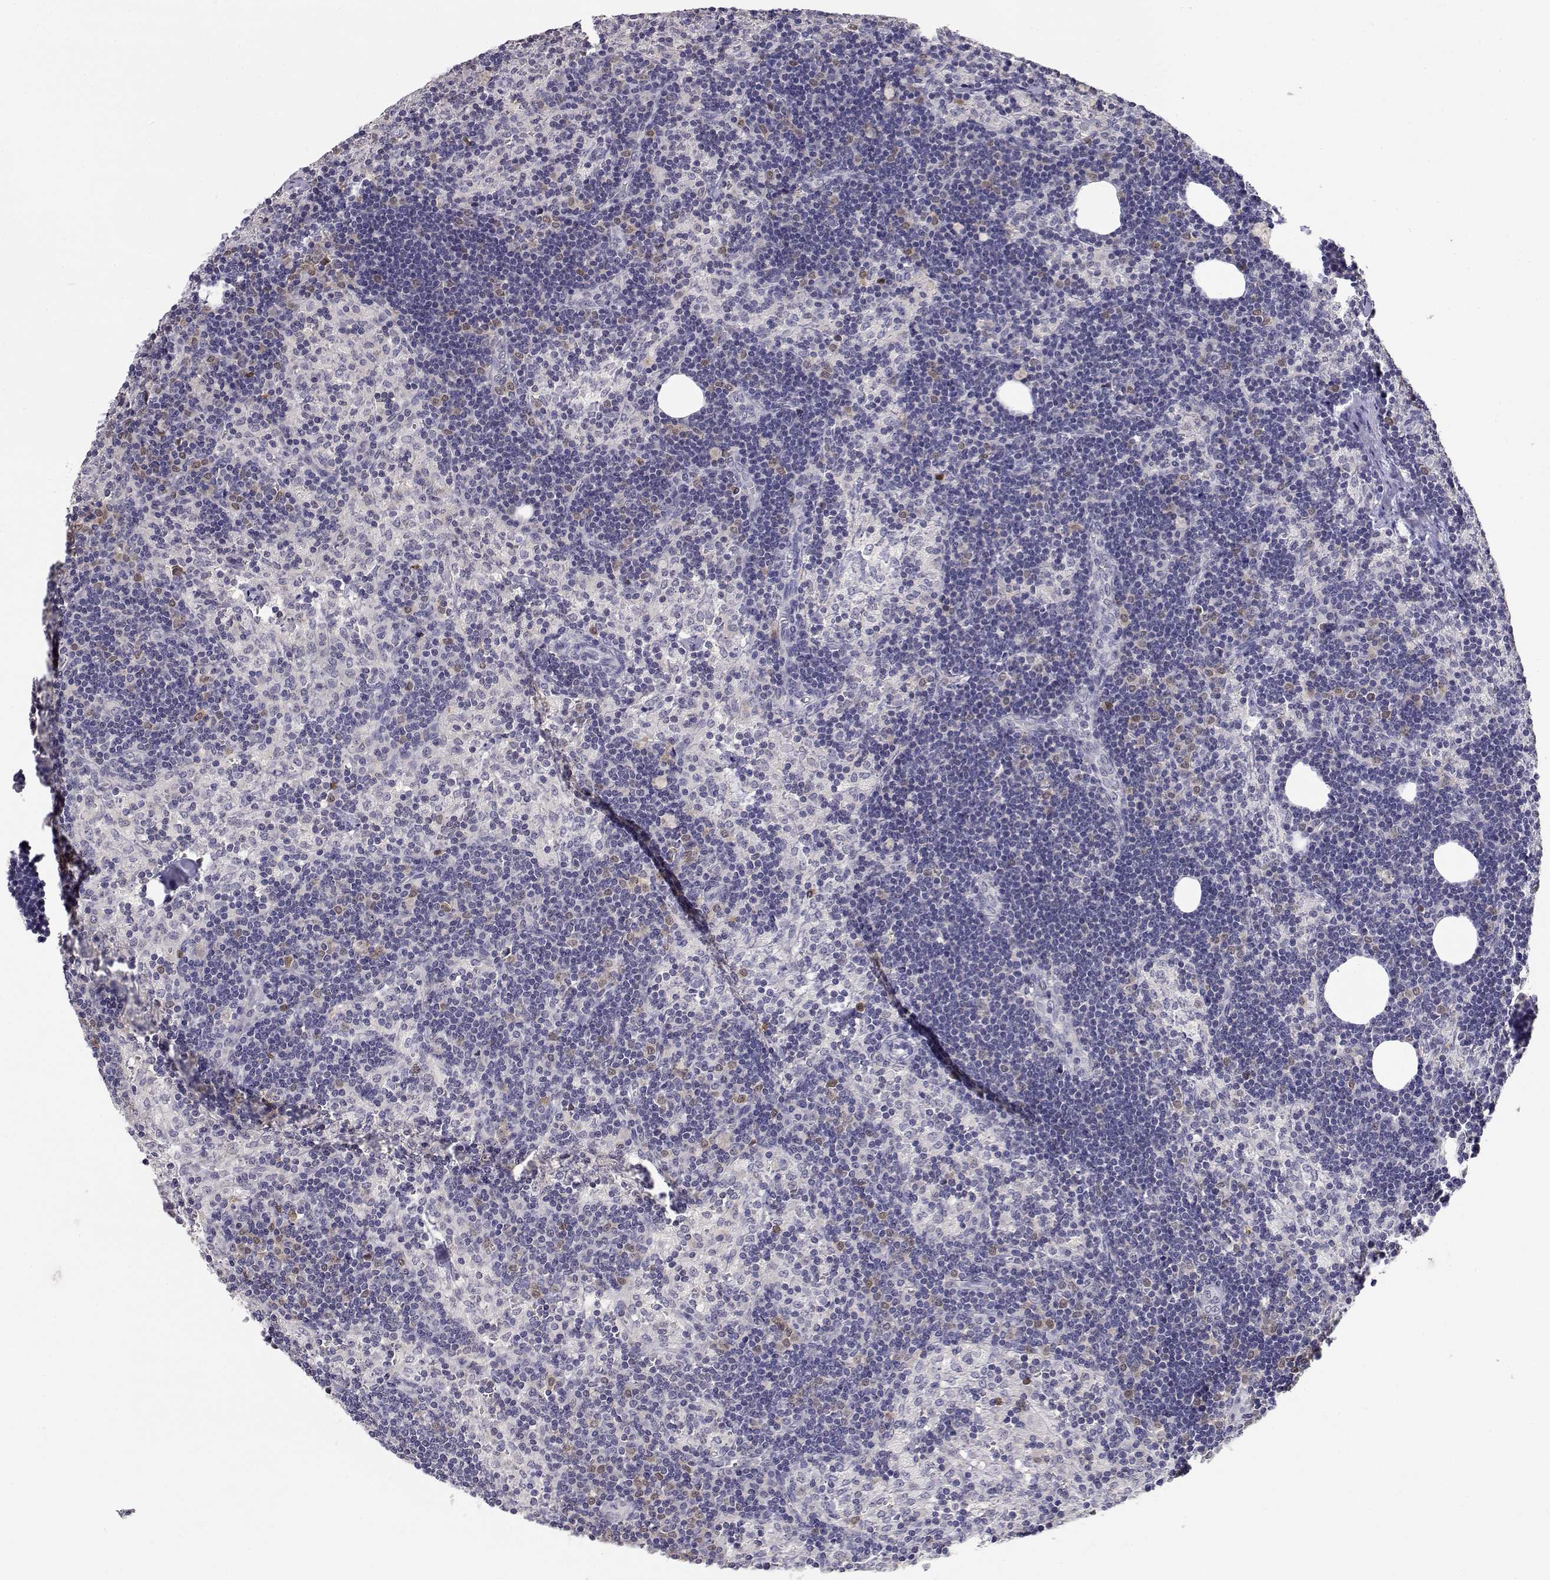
{"staining": {"intensity": "negative", "quantity": "none", "location": "none"}, "tissue": "lymph node", "cell_type": "Germinal center cells", "image_type": "normal", "snomed": [{"axis": "morphology", "description": "Normal tissue, NOS"}, {"axis": "topography", "description": "Lymph node"}], "caption": "This is a micrograph of immunohistochemistry (IHC) staining of normal lymph node, which shows no expression in germinal center cells. (Brightfield microscopy of DAB immunohistochemistry at high magnification).", "gene": "ADA", "patient": {"sex": "female", "age": 52}}